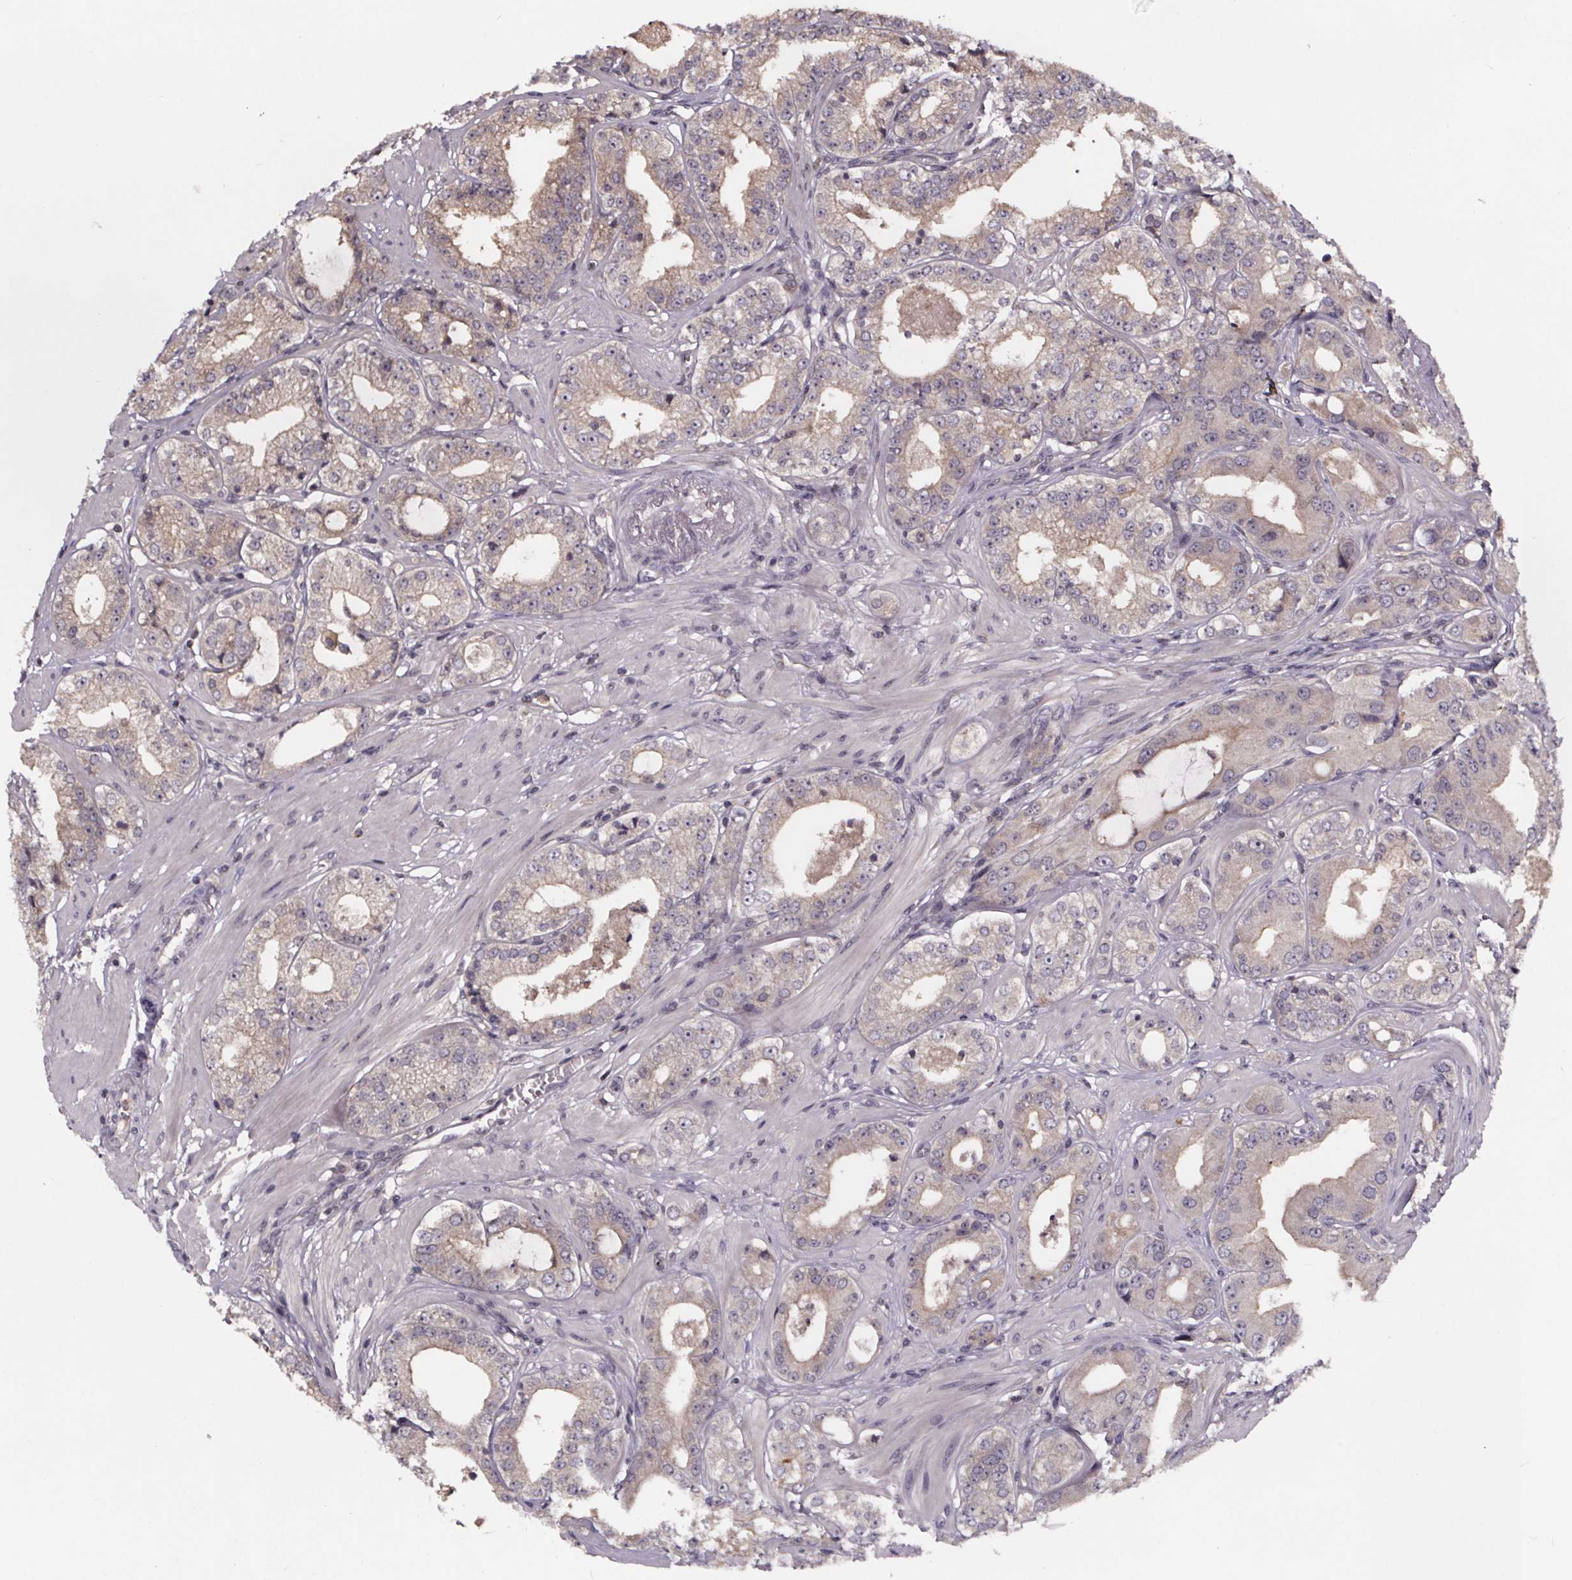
{"staining": {"intensity": "weak", "quantity": "25%-75%", "location": "cytoplasmic/membranous"}, "tissue": "prostate cancer", "cell_type": "Tumor cells", "image_type": "cancer", "snomed": [{"axis": "morphology", "description": "Adenocarcinoma, Low grade"}, {"axis": "topography", "description": "Prostate"}], "caption": "This is a photomicrograph of immunohistochemistry (IHC) staining of prostate adenocarcinoma (low-grade), which shows weak expression in the cytoplasmic/membranous of tumor cells.", "gene": "SMIM1", "patient": {"sex": "male", "age": 60}}